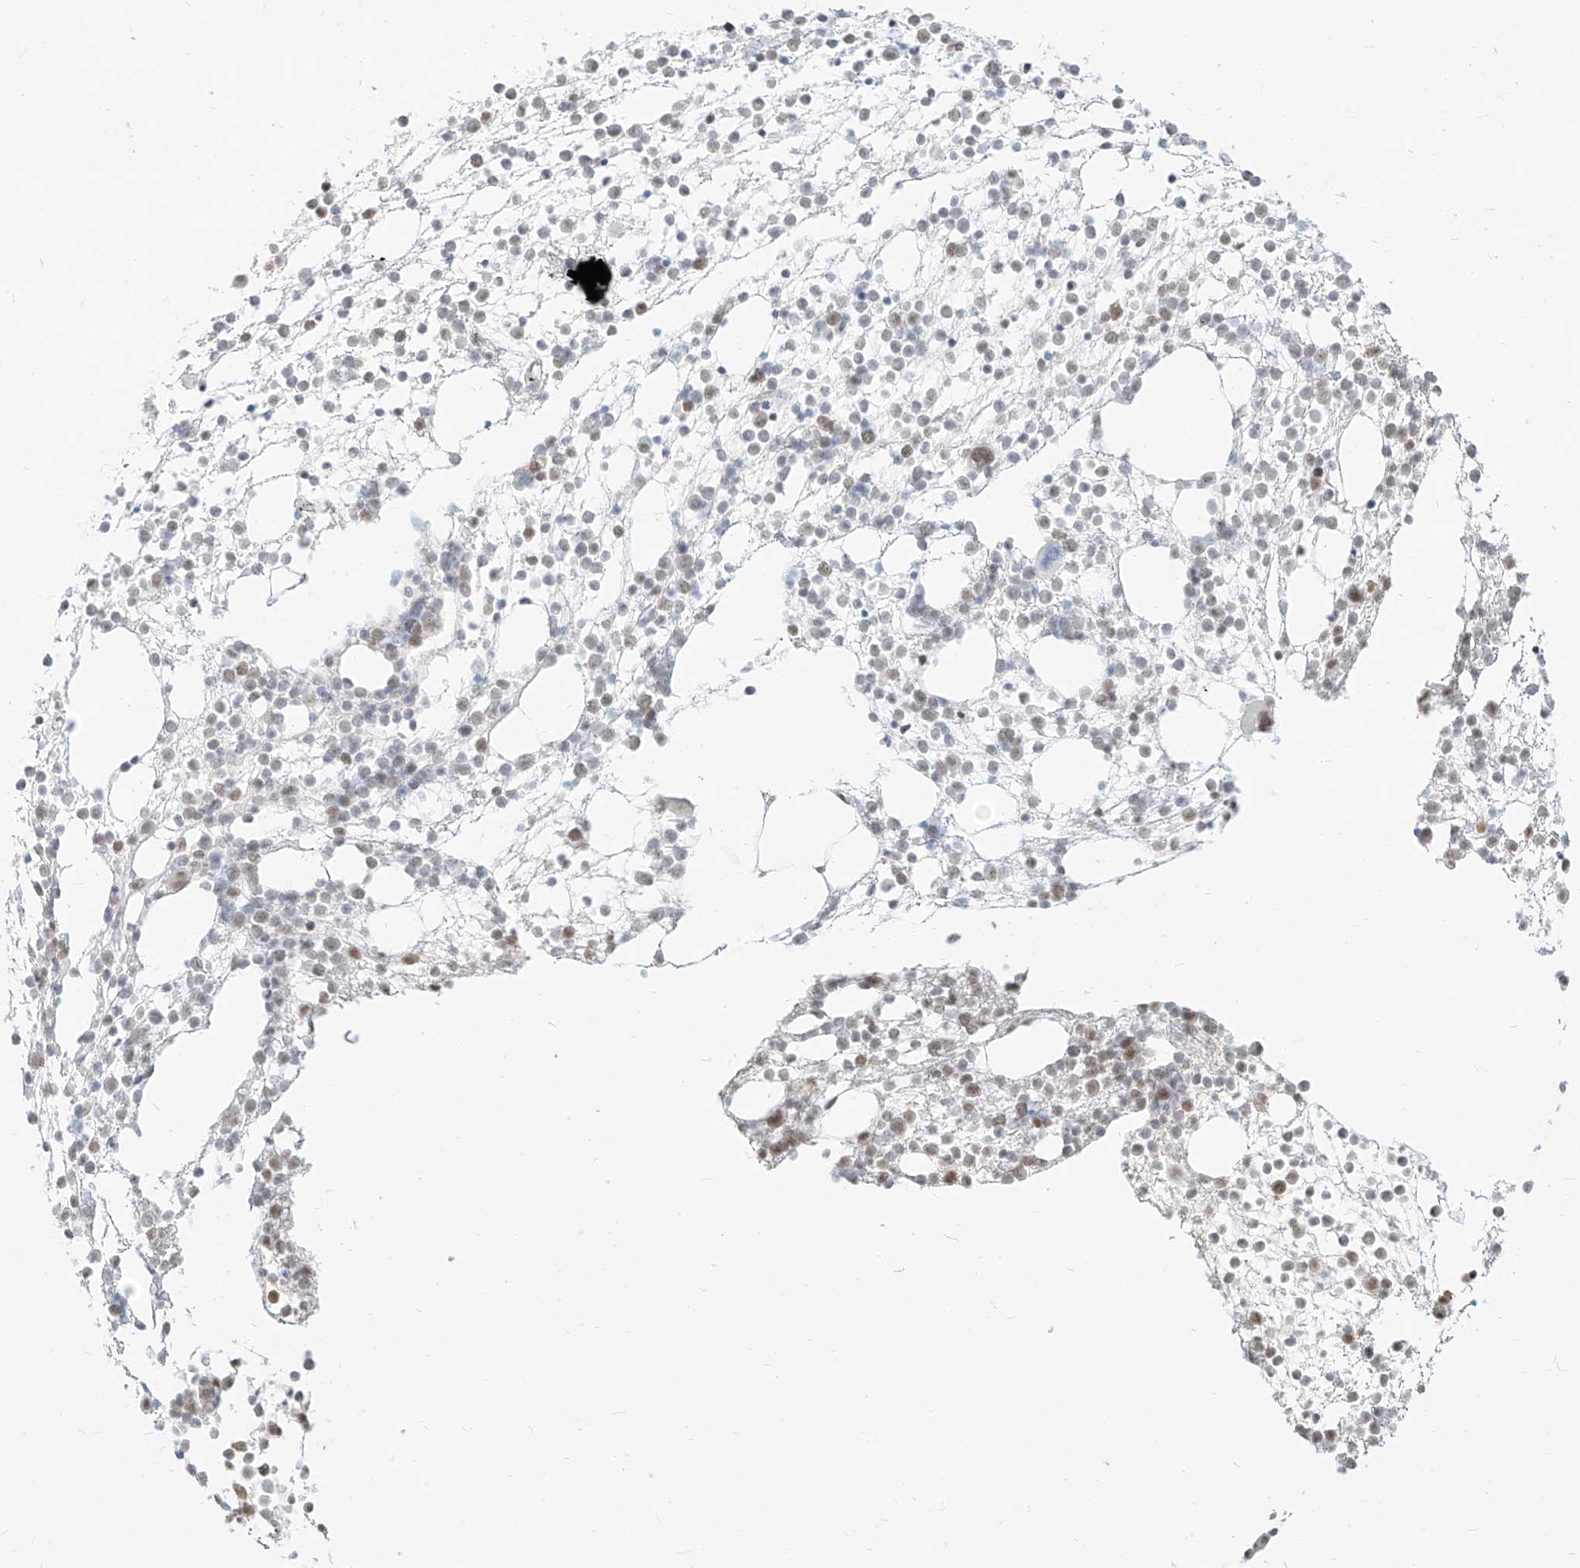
{"staining": {"intensity": "weak", "quantity": "25%-75%", "location": "nuclear"}, "tissue": "bone marrow", "cell_type": "Hematopoietic cells", "image_type": "normal", "snomed": [{"axis": "morphology", "description": "Normal tissue, NOS"}, {"axis": "topography", "description": "Bone marrow"}], "caption": "Immunohistochemistry photomicrograph of normal bone marrow: human bone marrow stained using immunohistochemistry exhibits low levels of weak protein expression localized specifically in the nuclear of hematopoietic cells, appearing as a nuclear brown color.", "gene": "SUPT5H", "patient": {"sex": "male", "age": 54}}